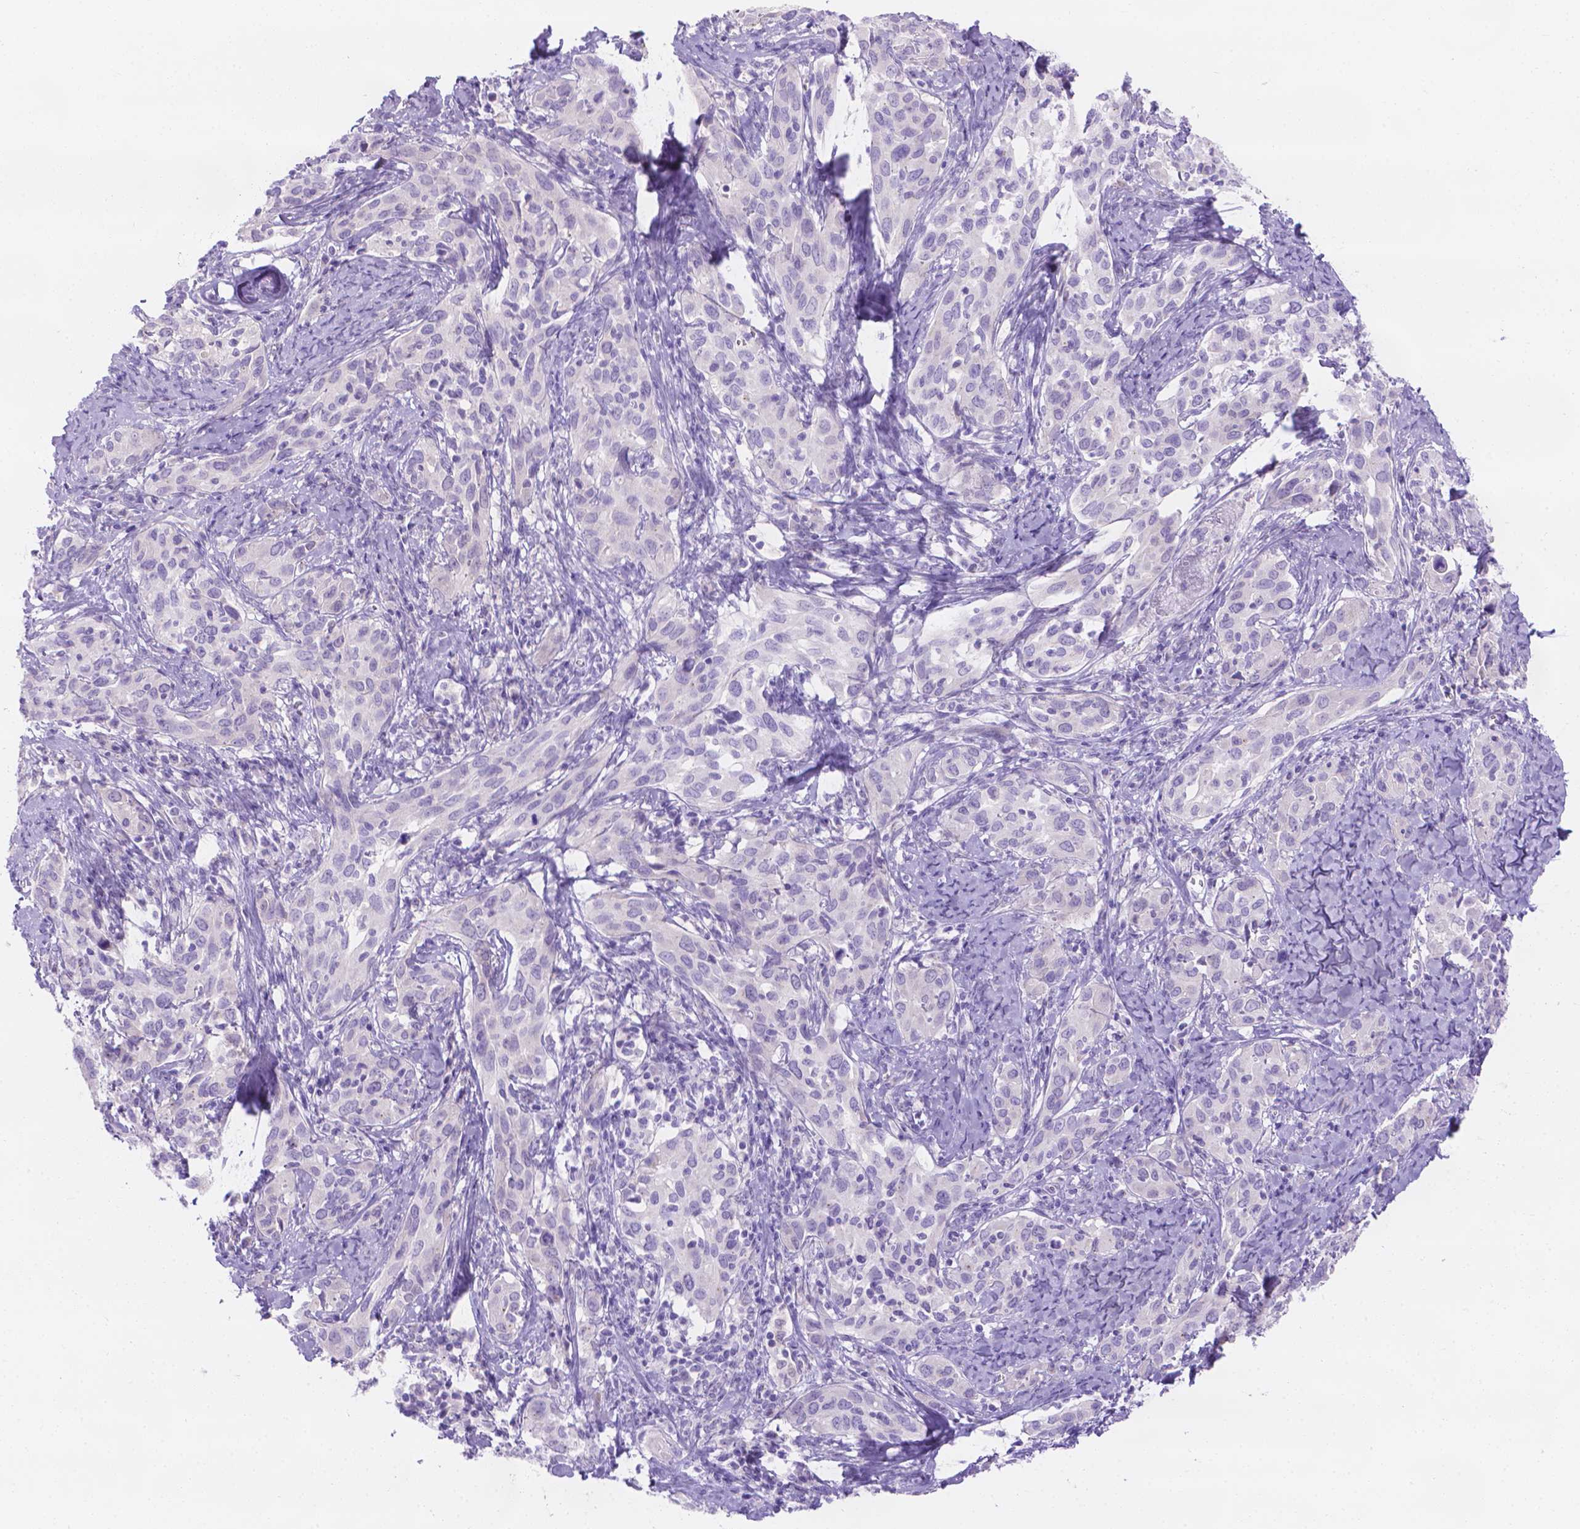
{"staining": {"intensity": "negative", "quantity": "none", "location": "none"}, "tissue": "cervical cancer", "cell_type": "Tumor cells", "image_type": "cancer", "snomed": [{"axis": "morphology", "description": "Squamous cell carcinoma, NOS"}, {"axis": "topography", "description": "Cervix"}], "caption": "Tumor cells are negative for brown protein staining in cervical cancer.", "gene": "MLN", "patient": {"sex": "female", "age": 51}}